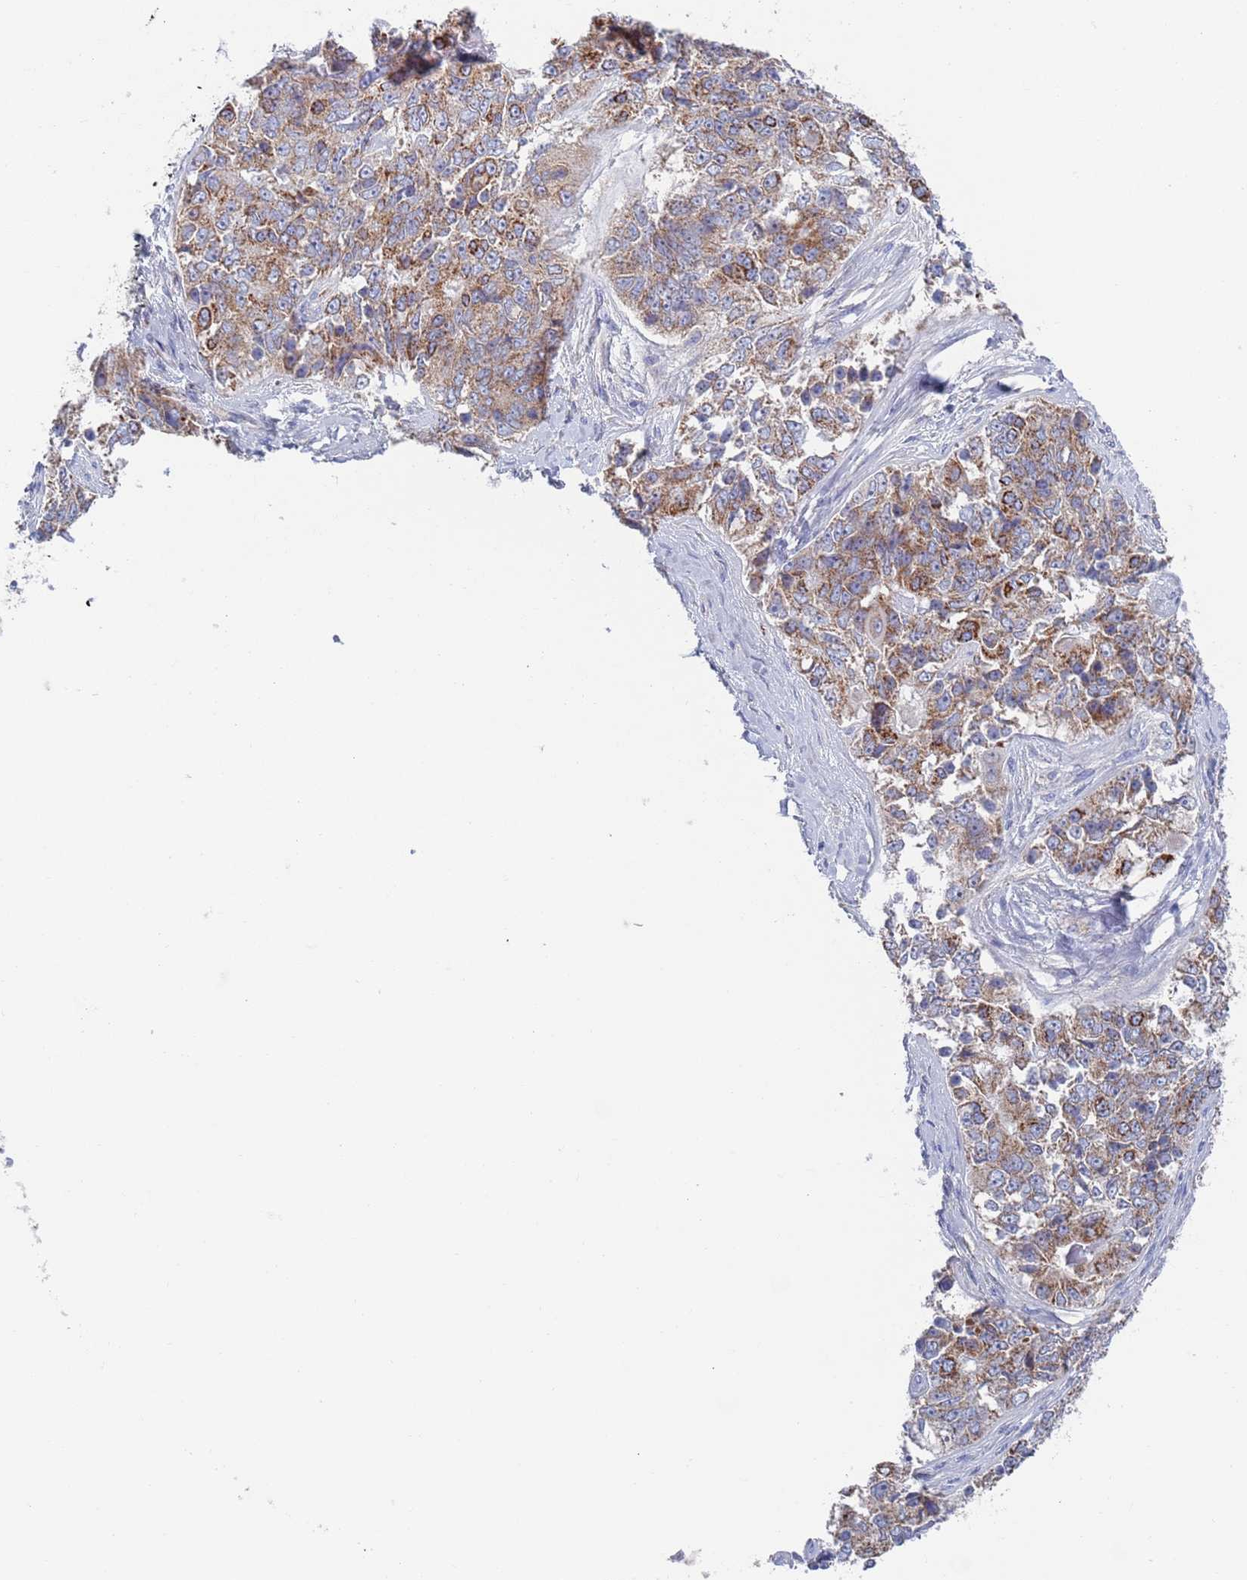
{"staining": {"intensity": "moderate", "quantity": ">75%", "location": "cytoplasmic/membranous"}, "tissue": "ovarian cancer", "cell_type": "Tumor cells", "image_type": "cancer", "snomed": [{"axis": "morphology", "description": "Carcinoma, endometroid"}, {"axis": "topography", "description": "Ovary"}], "caption": "Moderate cytoplasmic/membranous staining is appreciated in about >75% of tumor cells in endometroid carcinoma (ovarian).", "gene": "CHCHD6", "patient": {"sex": "female", "age": 51}}